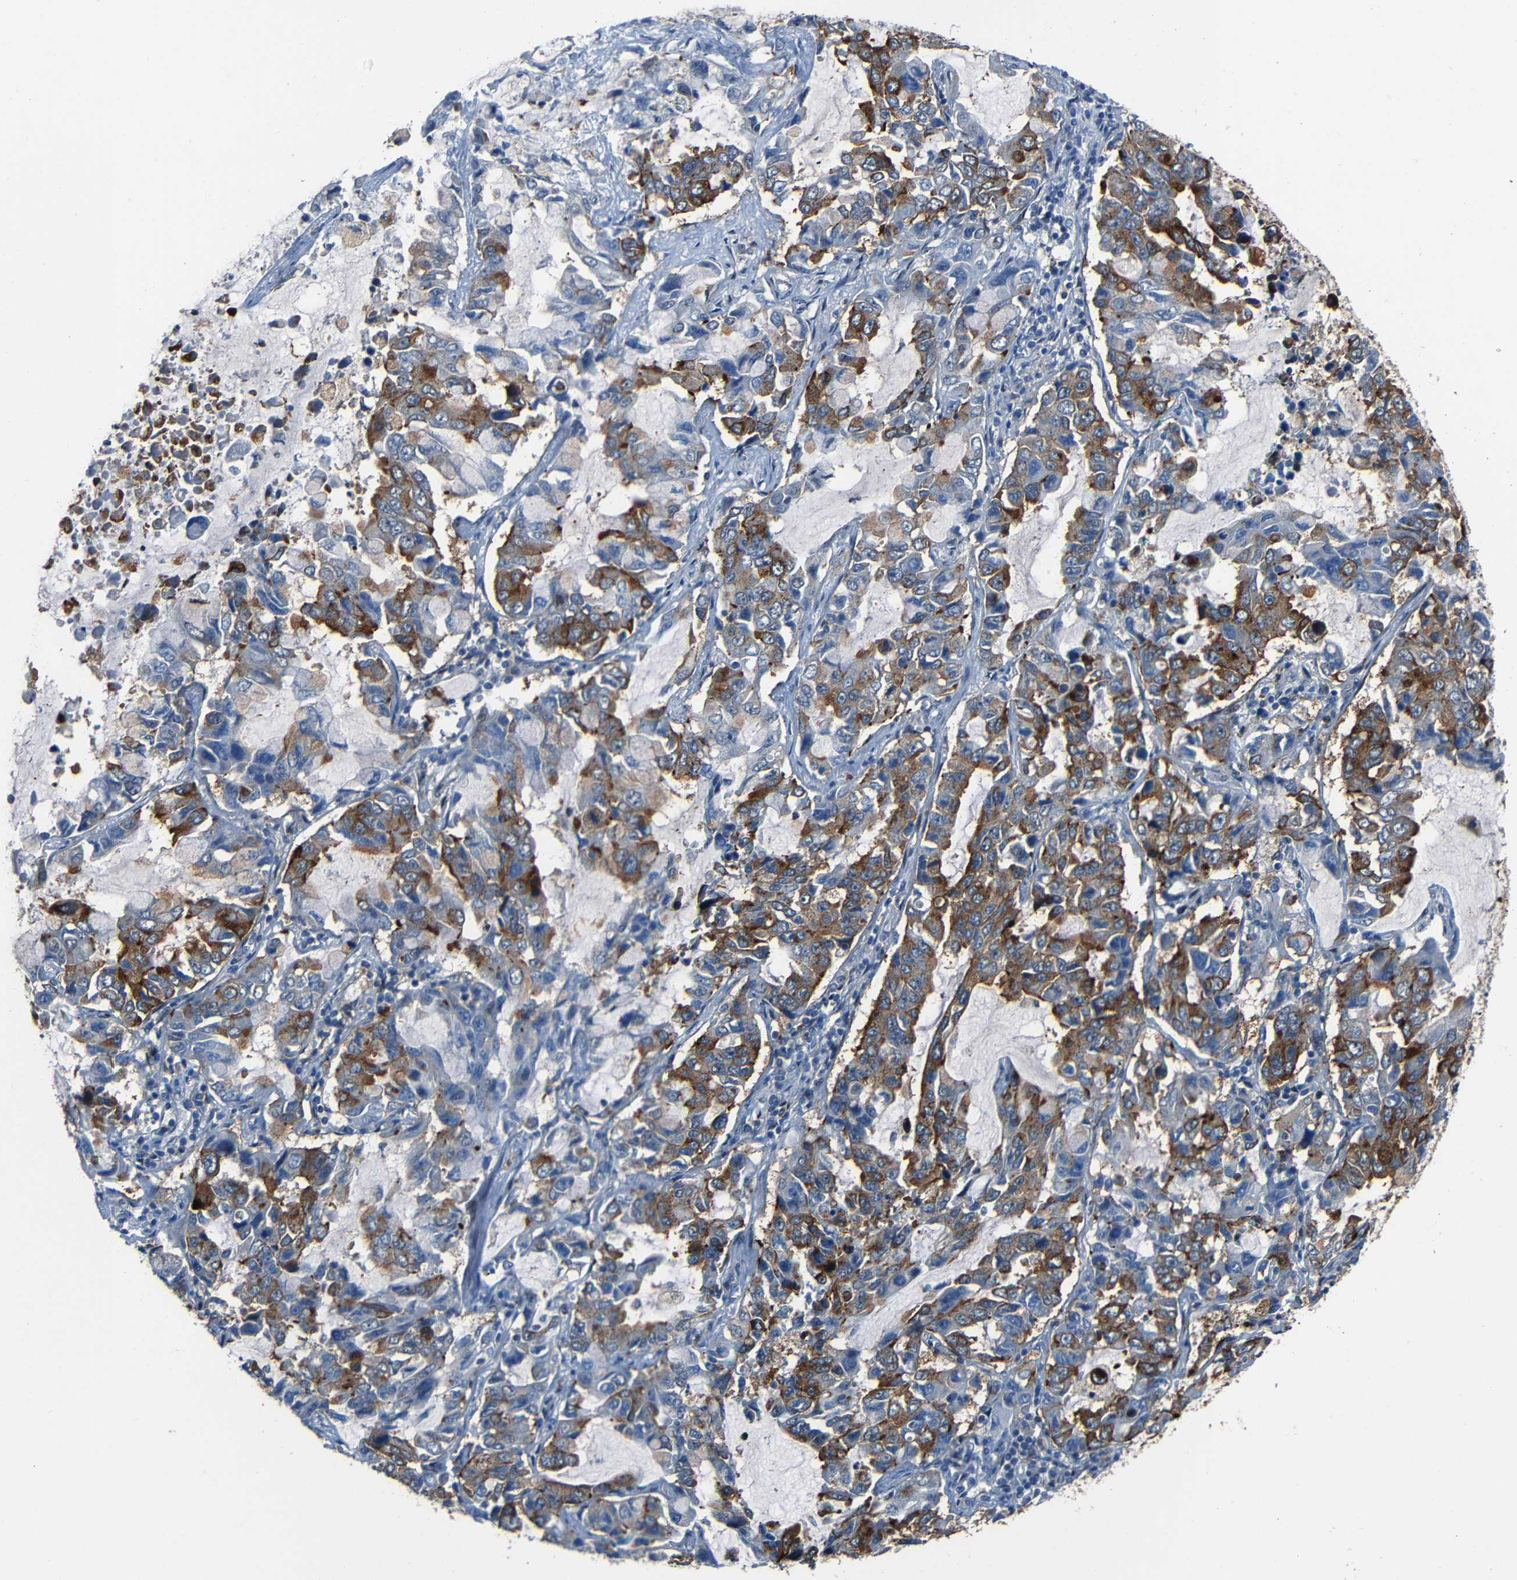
{"staining": {"intensity": "moderate", "quantity": ">75%", "location": "cytoplasmic/membranous"}, "tissue": "lung cancer", "cell_type": "Tumor cells", "image_type": "cancer", "snomed": [{"axis": "morphology", "description": "Adenocarcinoma, NOS"}, {"axis": "topography", "description": "Lung"}], "caption": "Human lung cancer stained with a brown dye reveals moderate cytoplasmic/membranous positive positivity in approximately >75% of tumor cells.", "gene": "DNAJC5", "patient": {"sex": "male", "age": 64}}